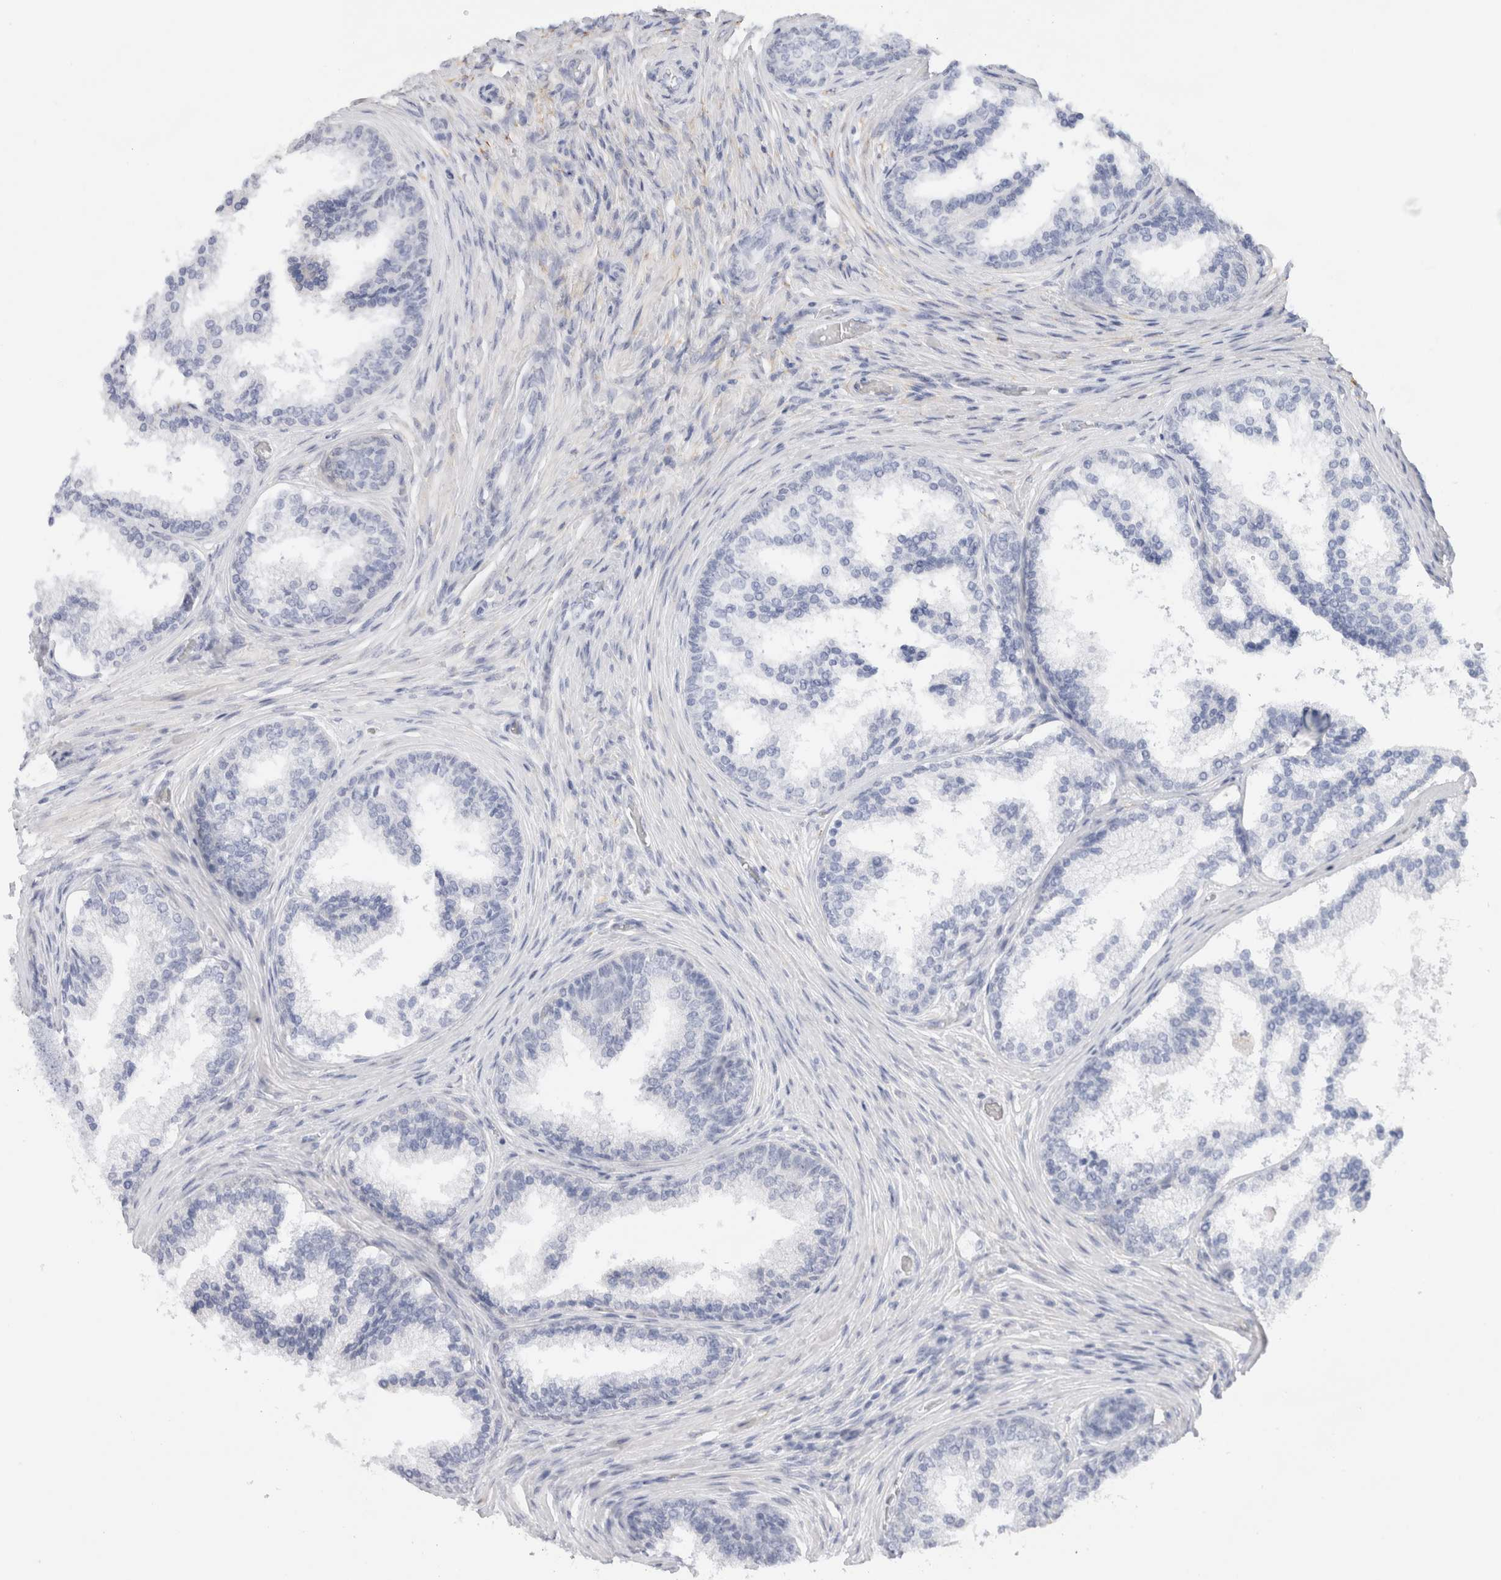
{"staining": {"intensity": "negative", "quantity": "none", "location": "none"}, "tissue": "prostate cancer", "cell_type": "Tumor cells", "image_type": "cancer", "snomed": [{"axis": "morphology", "description": "Adenocarcinoma, High grade"}, {"axis": "topography", "description": "Prostate"}], "caption": "This is a histopathology image of immunohistochemistry (IHC) staining of prostate high-grade adenocarcinoma, which shows no expression in tumor cells.", "gene": "MUC15", "patient": {"sex": "male", "age": 56}}